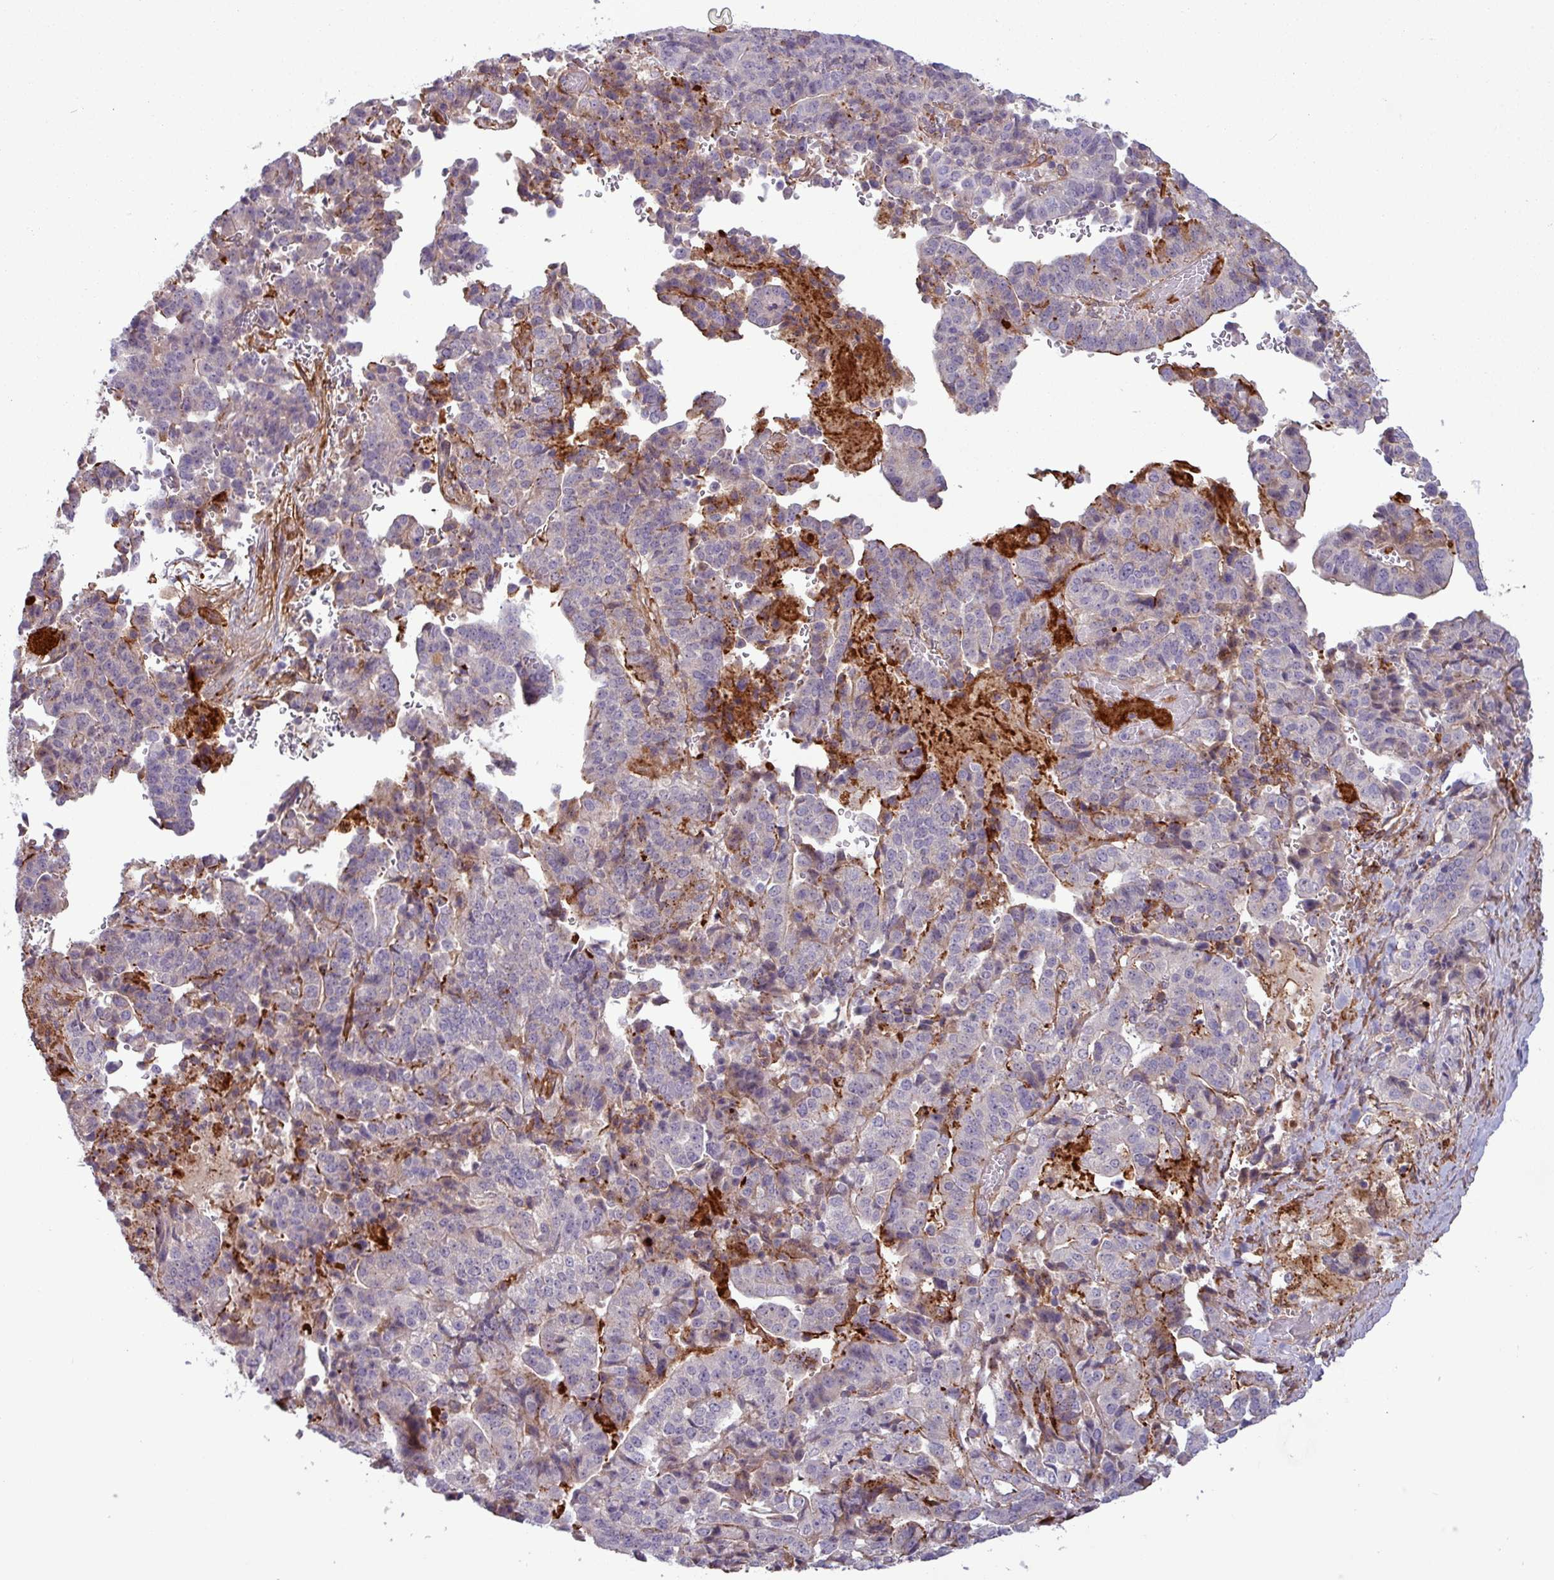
{"staining": {"intensity": "negative", "quantity": "none", "location": "none"}, "tissue": "stomach cancer", "cell_type": "Tumor cells", "image_type": "cancer", "snomed": [{"axis": "morphology", "description": "Adenocarcinoma, NOS"}, {"axis": "topography", "description": "Stomach"}], "caption": "Tumor cells are negative for protein expression in human adenocarcinoma (stomach).", "gene": "PCED1A", "patient": {"sex": "male", "age": 48}}